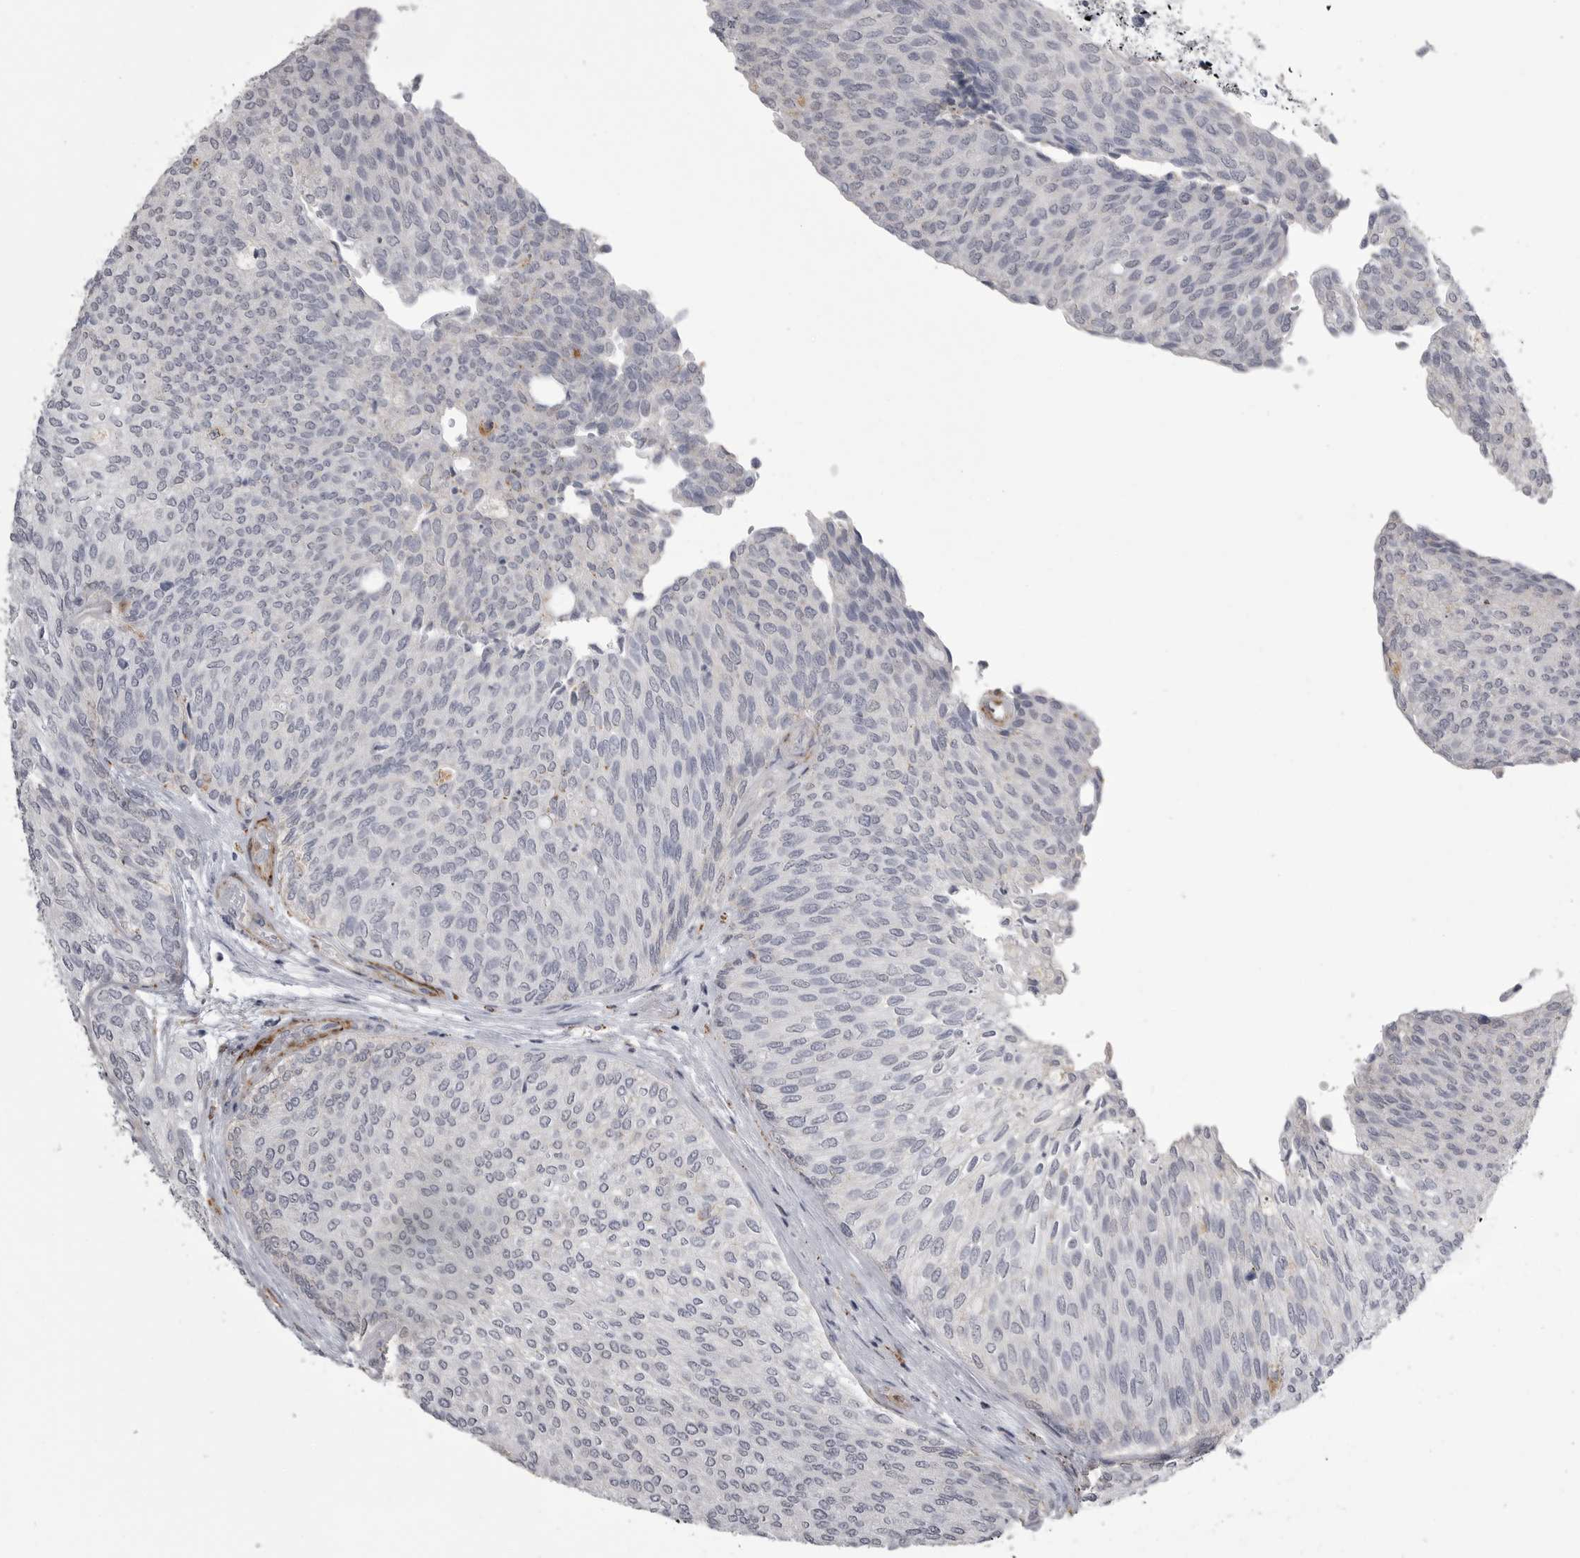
{"staining": {"intensity": "negative", "quantity": "none", "location": "none"}, "tissue": "urothelial cancer", "cell_type": "Tumor cells", "image_type": "cancer", "snomed": [{"axis": "morphology", "description": "Urothelial carcinoma, Low grade"}, {"axis": "topography", "description": "Urinary bladder"}], "caption": "Urothelial carcinoma (low-grade) was stained to show a protein in brown. There is no significant positivity in tumor cells. Nuclei are stained in blue.", "gene": "AOC3", "patient": {"sex": "female", "age": 79}}